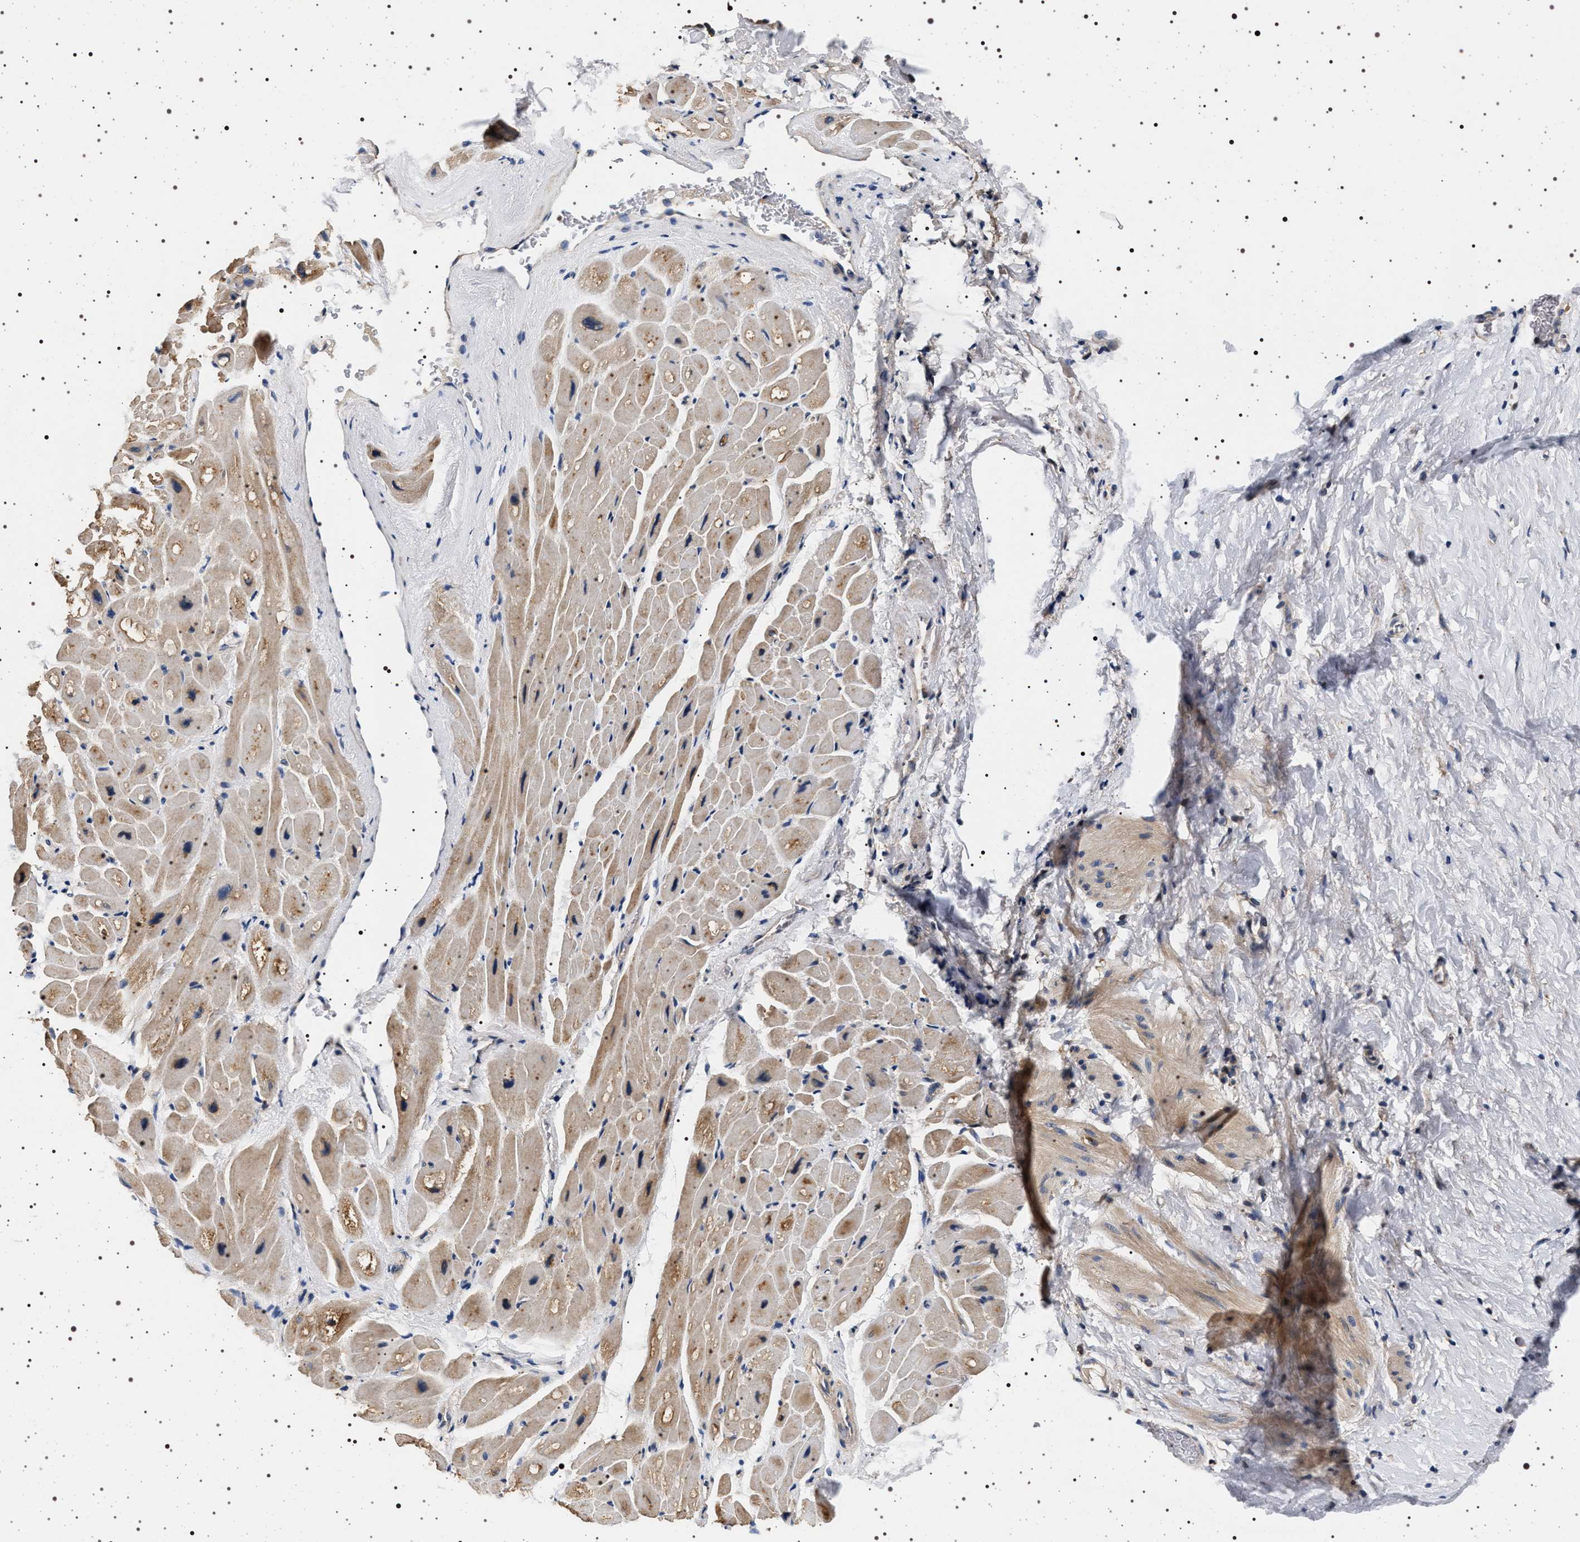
{"staining": {"intensity": "moderate", "quantity": ">75%", "location": "cytoplasmic/membranous"}, "tissue": "heart muscle", "cell_type": "Cardiomyocytes", "image_type": "normal", "snomed": [{"axis": "morphology", "description": "Normal tissue, NOS"}, {"axis": "topography", "description": "Heart"}], "caption": "Benign heart muscle demonstrates moderate cytoplasmic/membranous expression in approximately >75% of cardiomyocytes, visualized by immunohistochemistry.", "gene": "DCBLD2", "patient": {"sex": "male", "age": 49}}